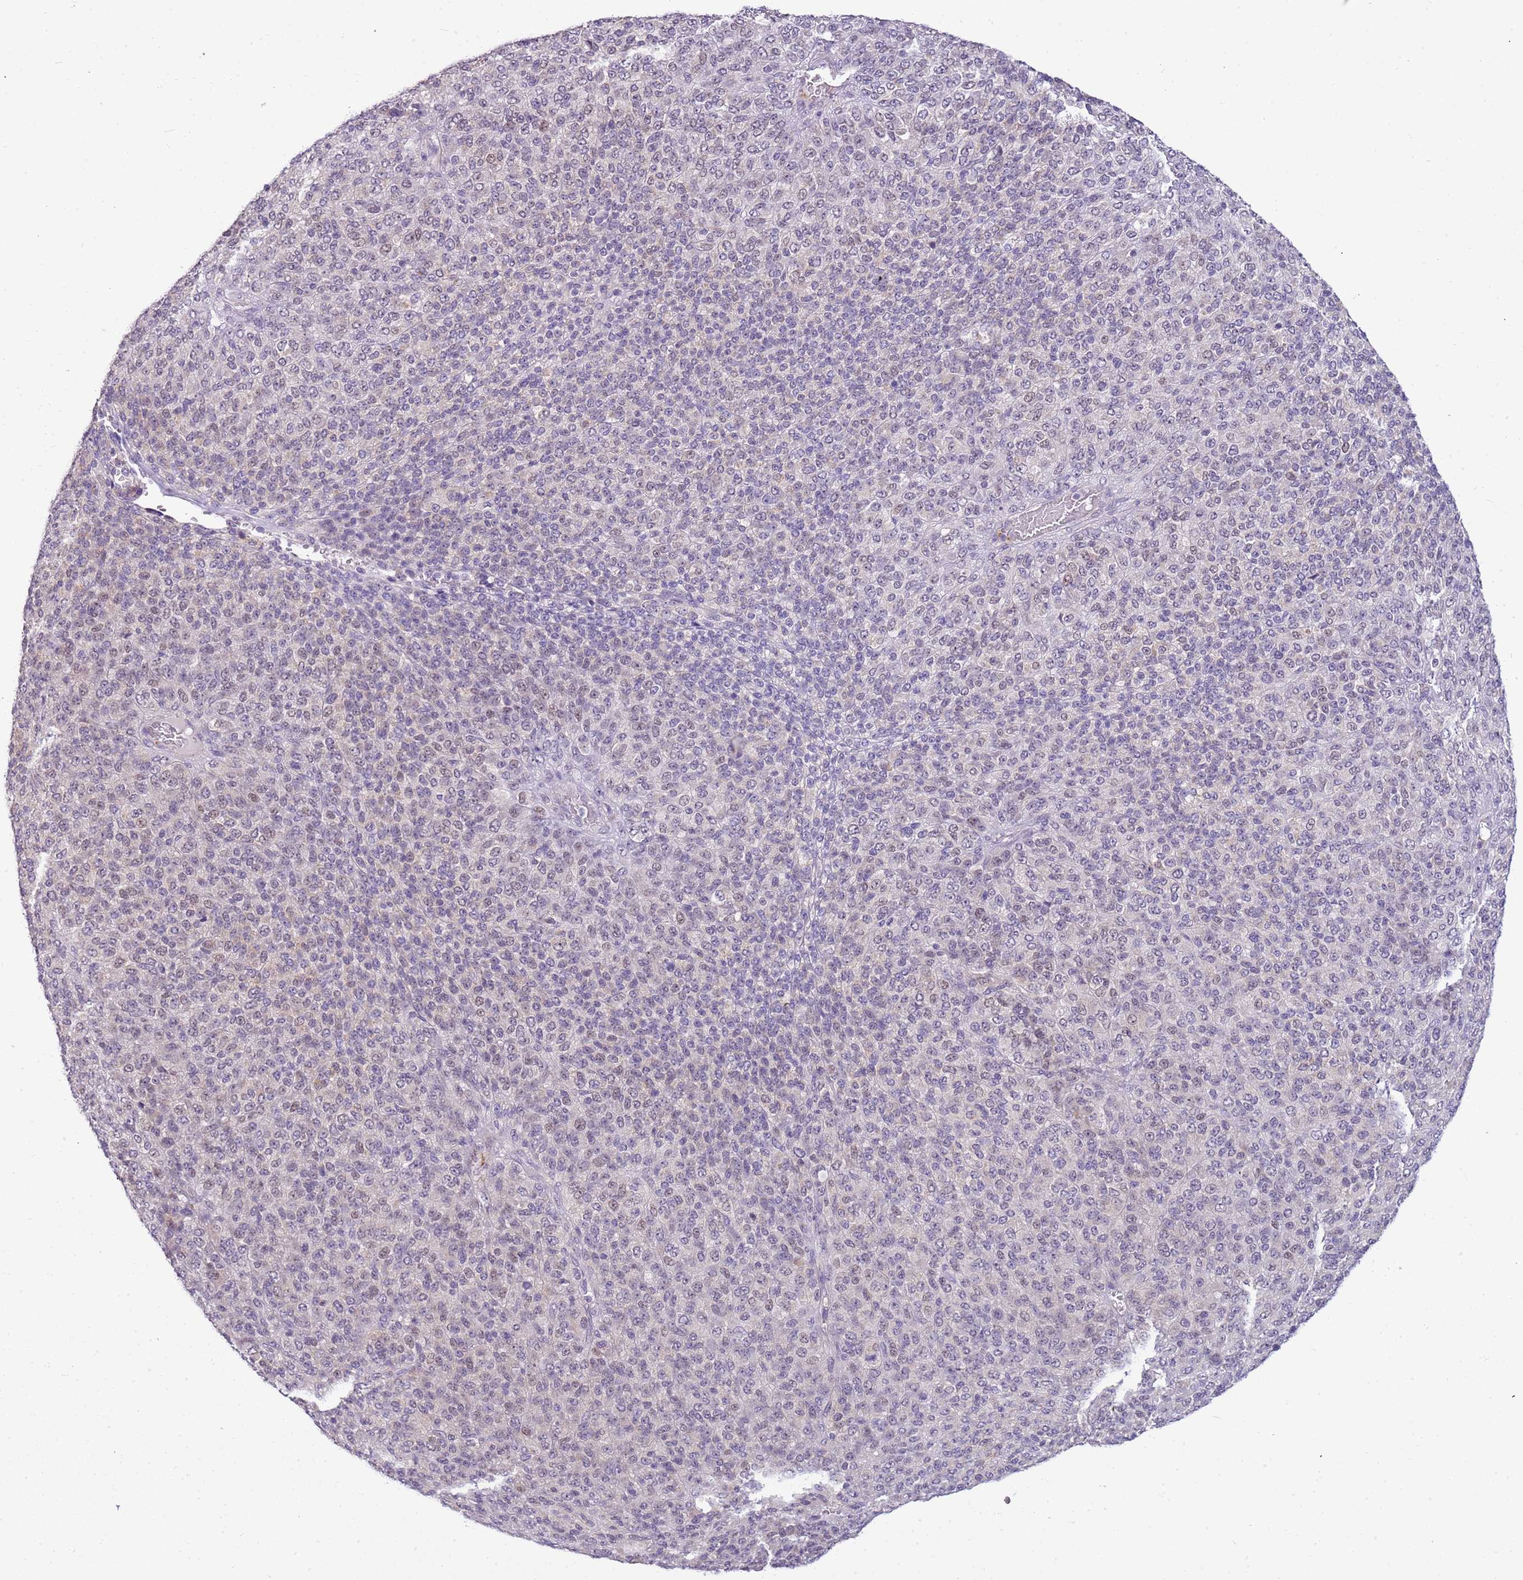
{"staining": {"intensity": "weak", "quantity": "<25%", "location": "nuclear"}, "tissue": "melanoma", "cell_type": "Tumor cells", "image_type": "cancer", "snomed": [{"axis": "morphology", "description": "Malignant melanoma, Metastatic site"}, {"axis": "topography", "description": "Brain"}], "caption": "Immunohistochemical staining of human melanoma reveals no significant expression in tumor cells.", "gene": "CAPN7", "patient": {"sex": "female", "age": 56}}